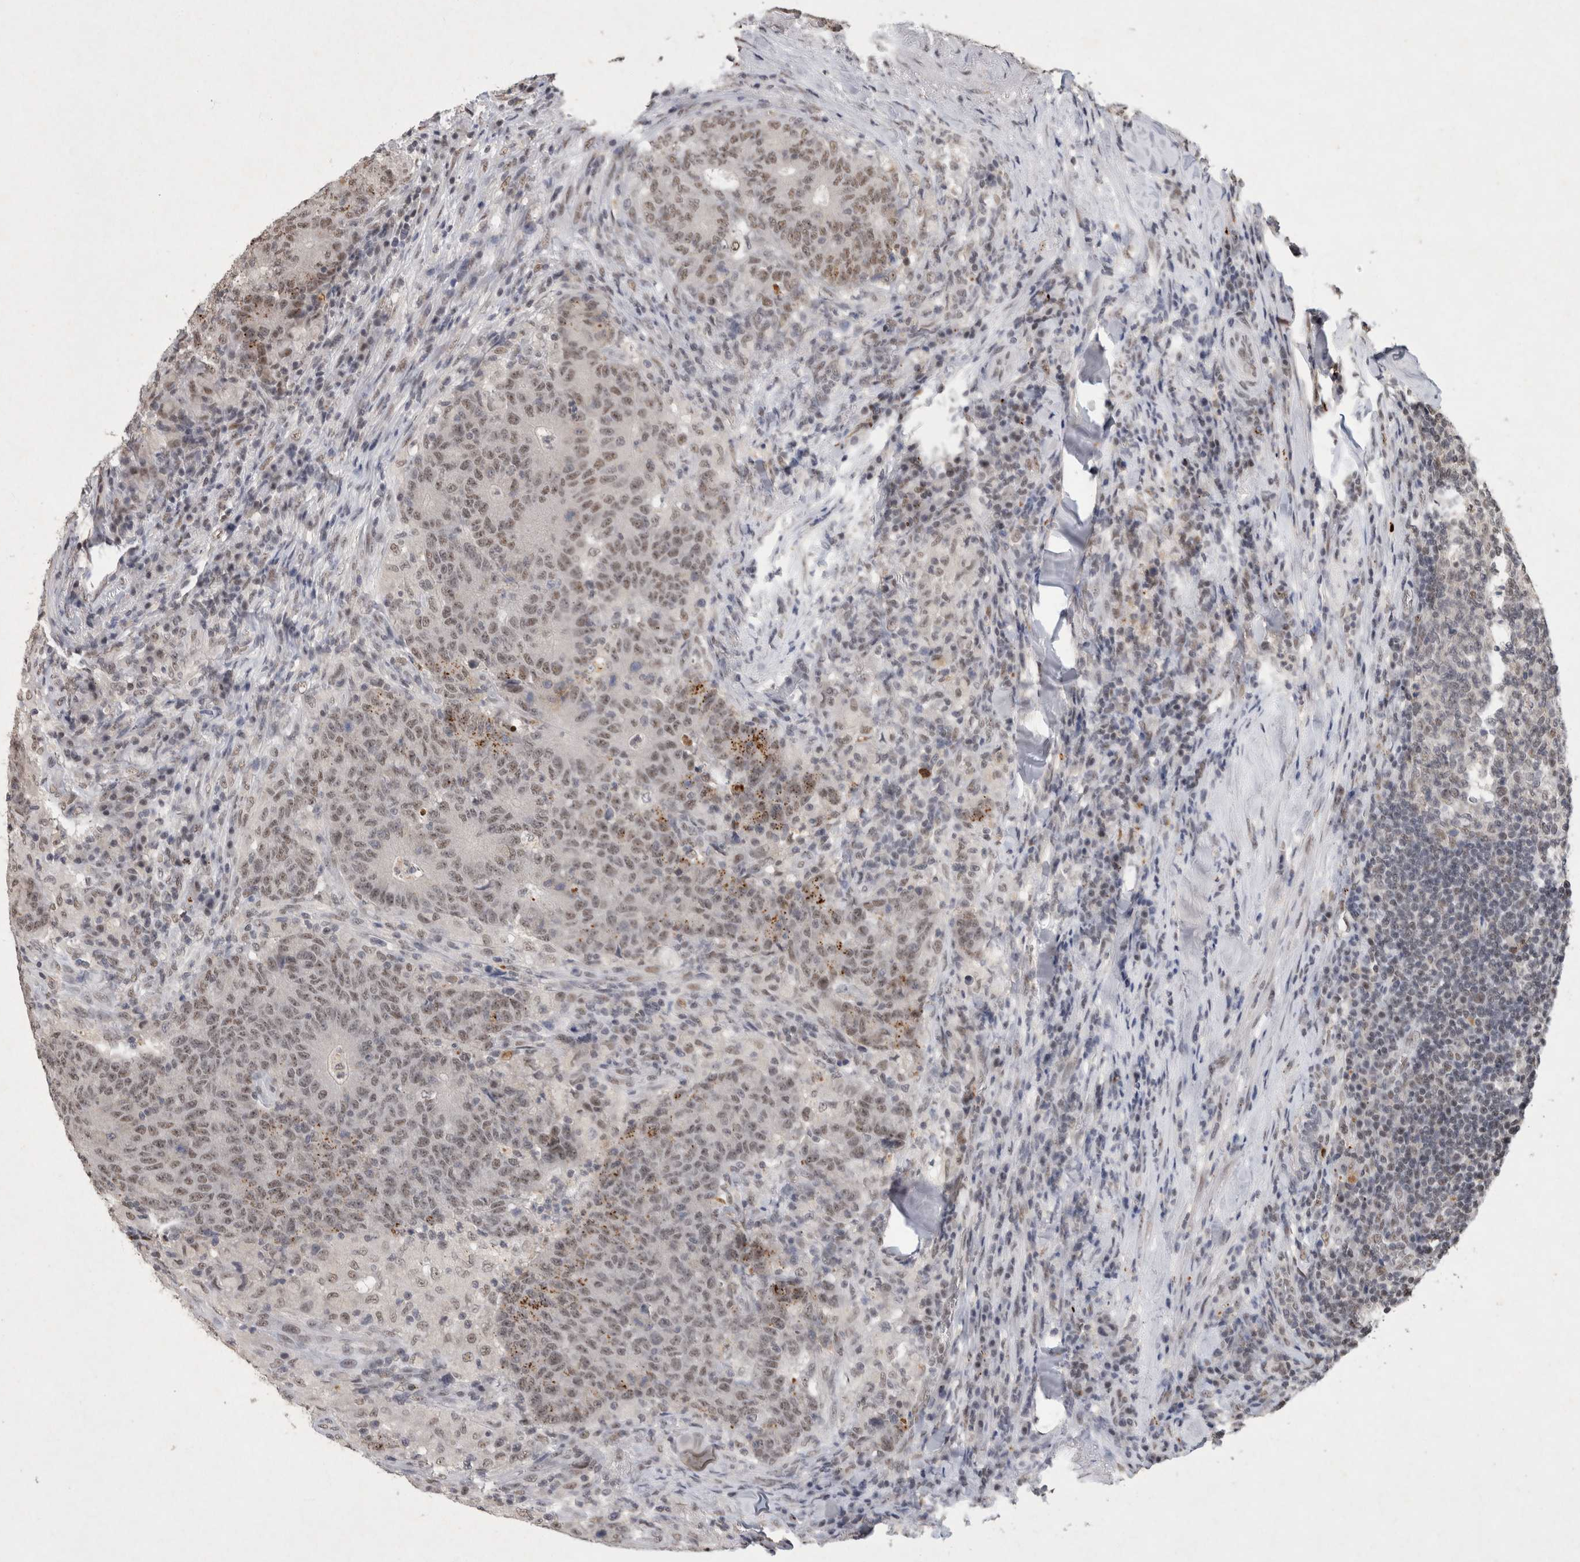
{"staining": {"intensity": "weak", "quantity": ">75%", "location": "nuclear"}, "tissue": "colorectal cancer", "cell_type": "Tumor cells", "image_type": "cancer", "snomed": [{"axis": "morphology", "description": "Normal tissue, NOS"}, {"axis": "morphology", "description": "Adenocarcinoma, NOS"}, {"axis": "topography", "description": "Colon"}], "caption": "There is low levels of weak nuclear staining in tumor cells of colorectal adenocarcinoma, as demonstrated by immunohistochemical staining (brown color).", "gene": "XRCC5", "patient": {"sex": "female", "age": 75}}